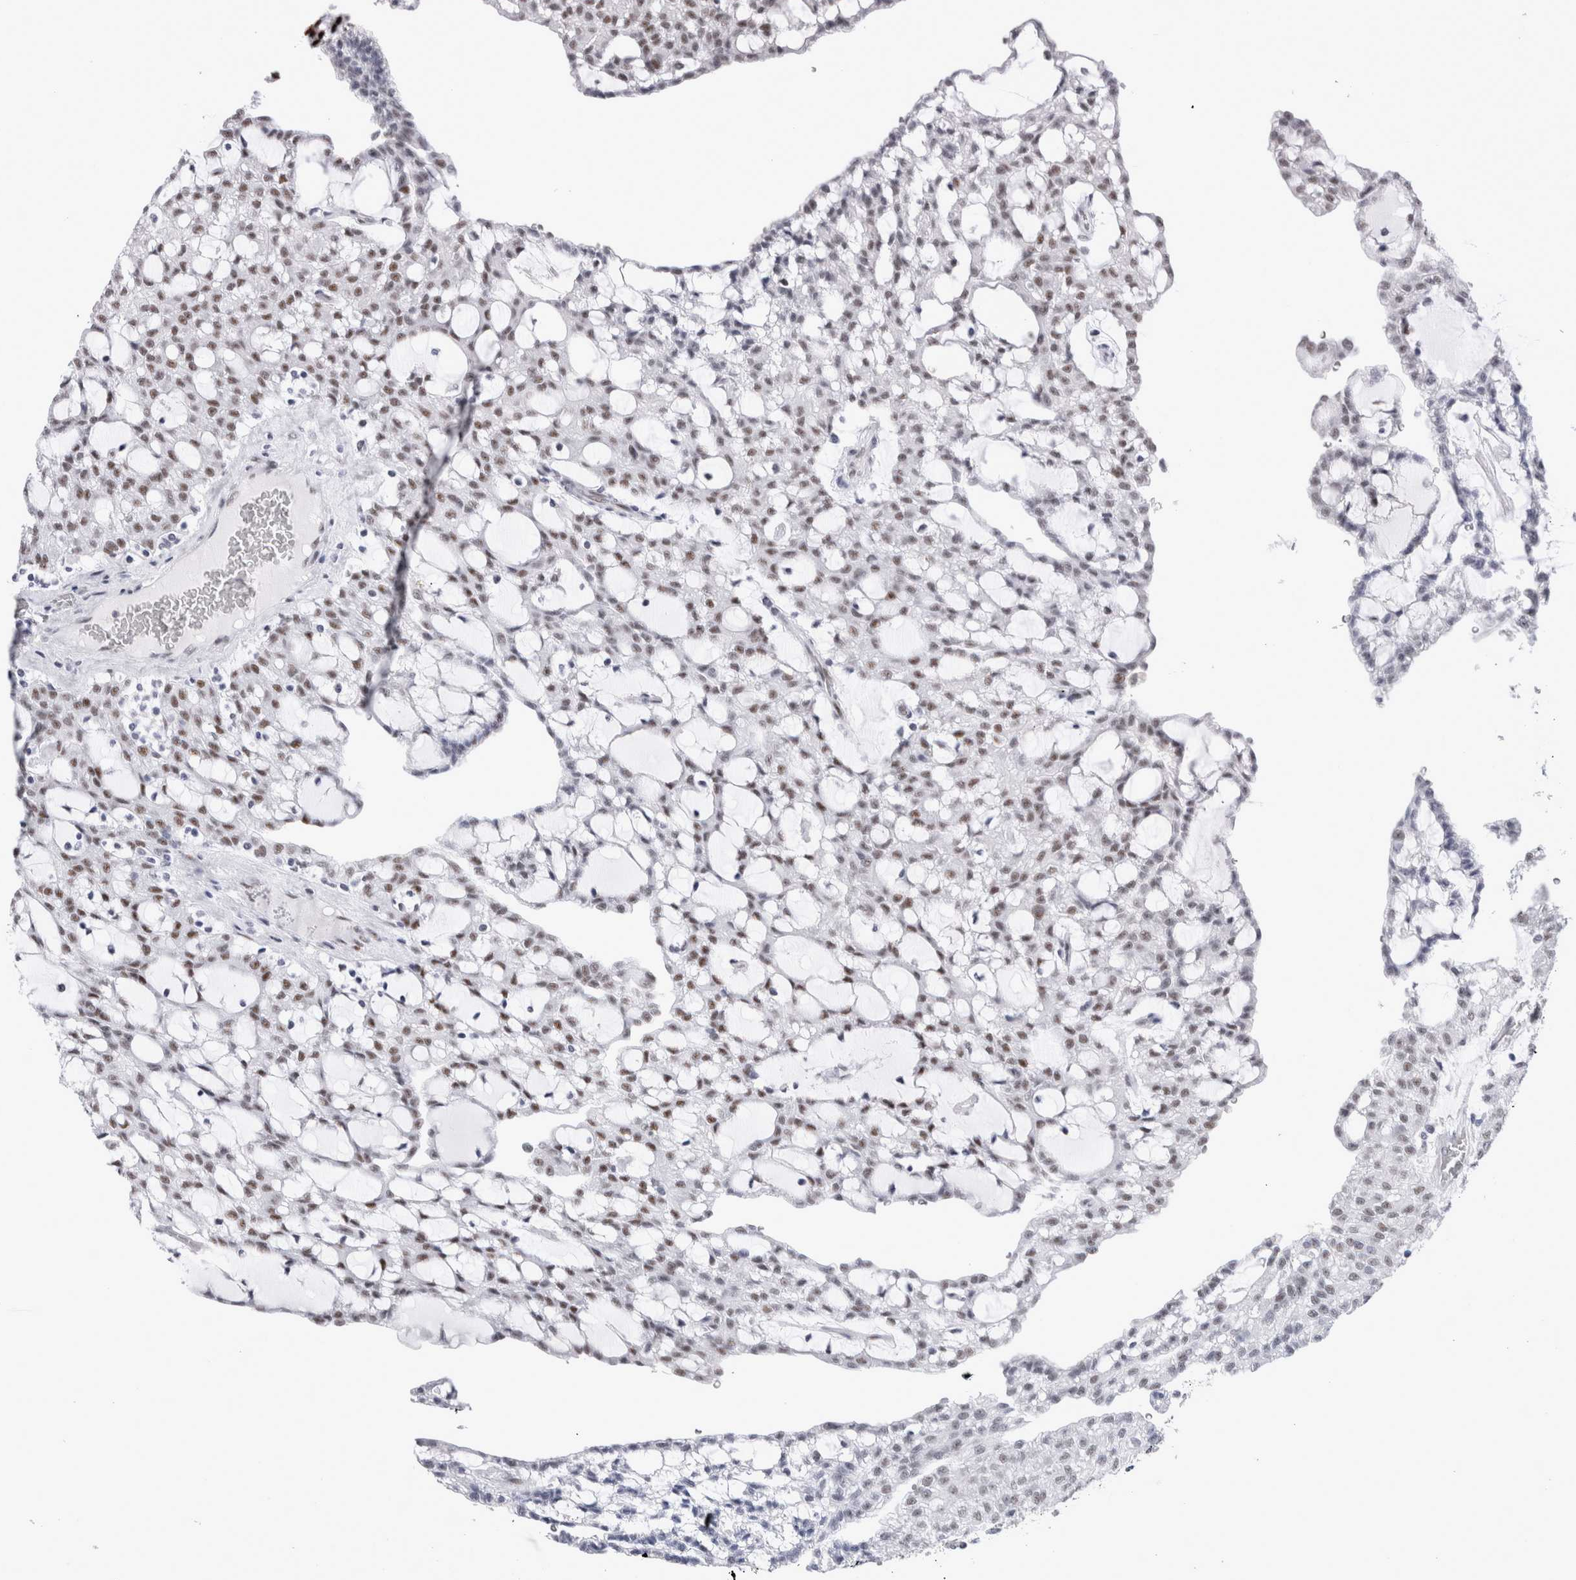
{"staining": {"intensity": "moderate", "quantity": ">75%", "location": "nuclear"}, "tissue": "renal cancer", "cell_type": "Tumor cells", "image_type": "cancer", "snomed": [{"axis": "morphology", "description": "Adenocarcinoma, NOS"}, {"axis": "topography", "description": "Kidney"}], "caption": "Adenocarcinoma (renal) stained with a brown dye reveals moderate nuclear positive expression in about >75% of tumor cells.", "gene": "RBM6", "patient": {"sex": "male", "age": 63}}